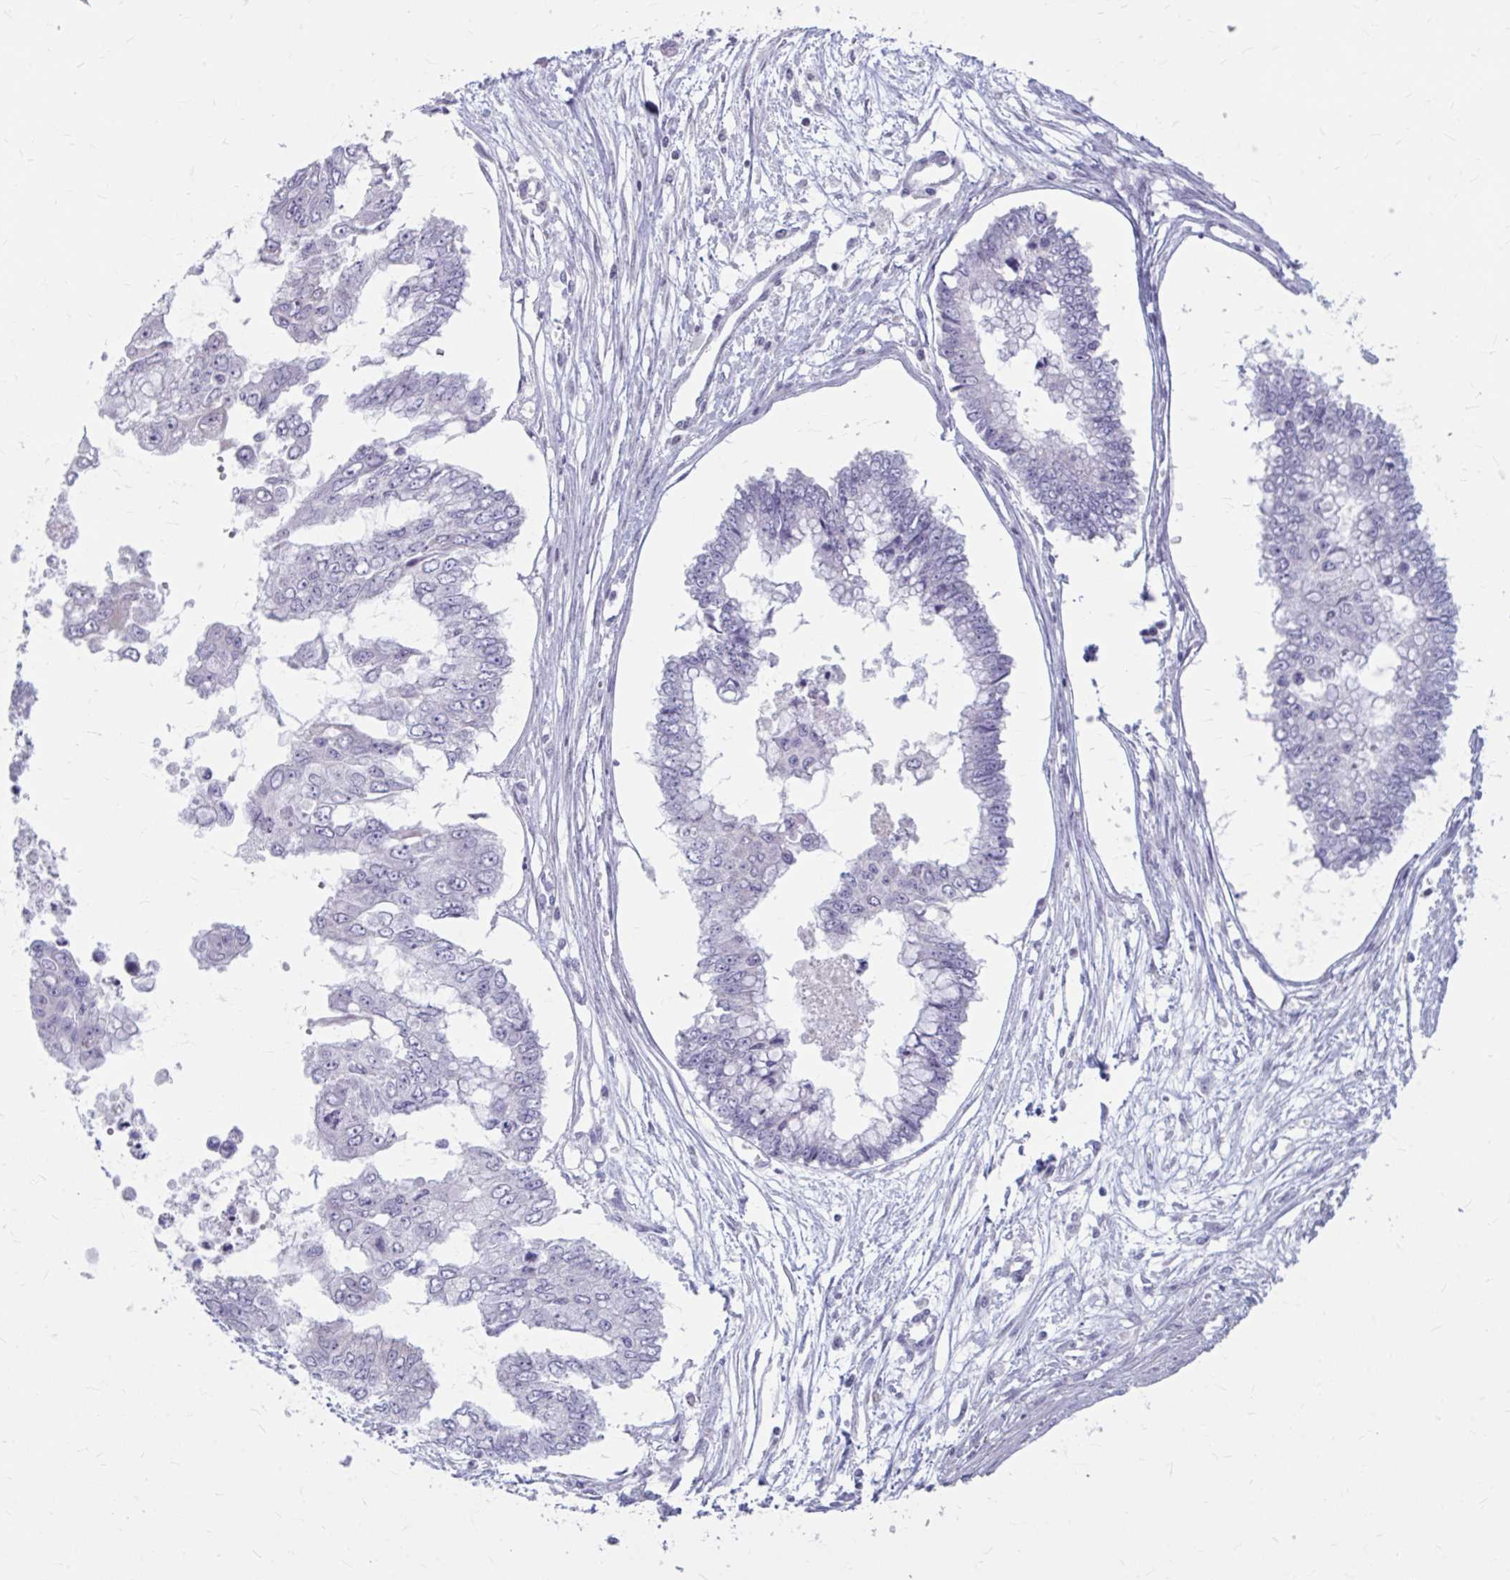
{"staining": {"intensity": "negative", "quantity": "none", "location": "none"}, "tissue": "ovarian cancer", "cell_type": "Tumor cells", "image_type": "cancer", "snomed": [{"axis": "morphology", "description": "Cystadenocarcinoma, mucinous, NOS"}, {"axis": "topography", "description": "Ovary"}], "caption": "The micrograph exhibits no significant positivity in tumor cells of ovarian cancer (mucinous cystadenocarcinoma).", "gene": "MSMO1", "patient": {"sex": "female", "age": 72}}